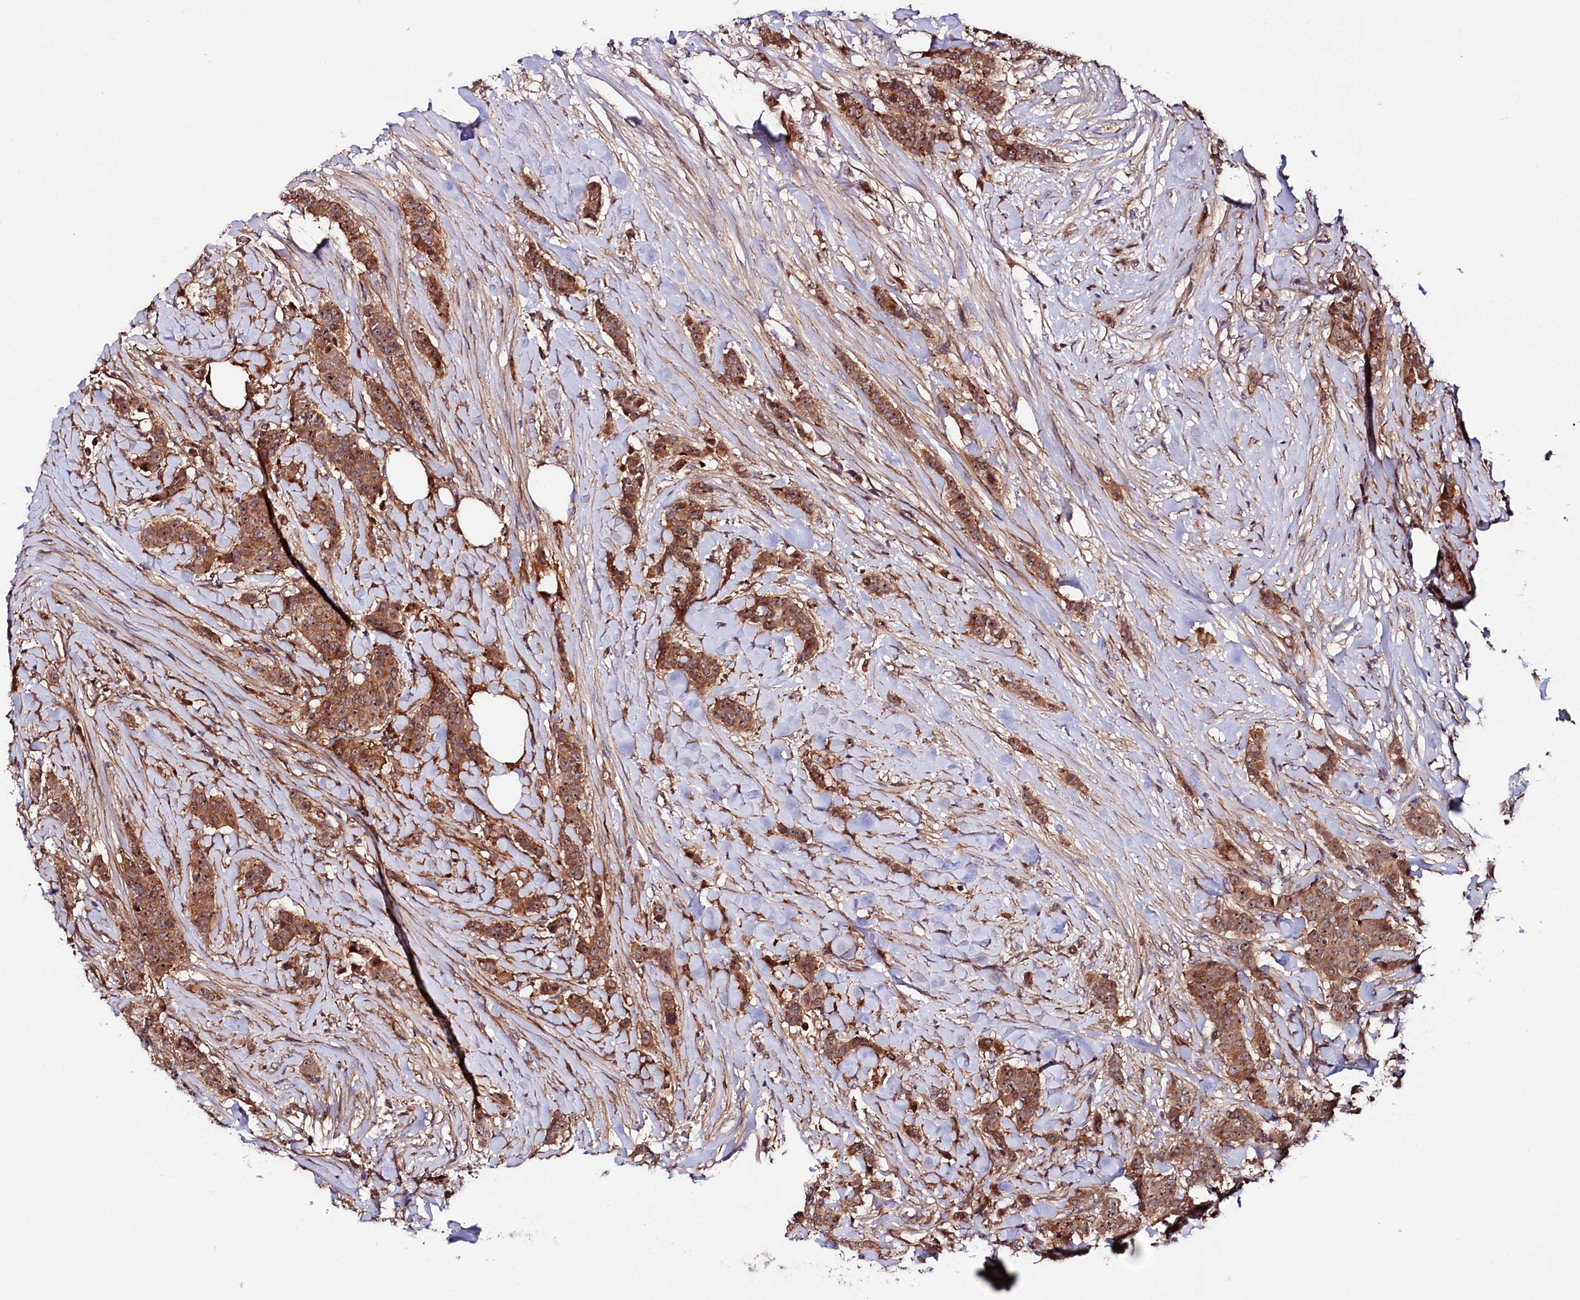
{"staining": {"intensity": "moderate", "quantity": ">75%", "location": "cytoplasmic/membranous,nuclear"}, "tissue": "breast cancer", "cell_type": "Tumor cells", "image_type": "cancer", "snomed": [{"axis": "morphology", "description": "Duct carcinoma"}, {"axis": "topography", "description": "Breast"}], "caption": "There is medium levels of moderate cytoplasmic/membranous and nuclear expression in tumor cells of breast cancer (infiltrating ductal carcinoma), as demonstrated by immunohistochemical staining (brown color).", "gene": "NEDD1", "patient": {"sex": "female", "age": 40}}